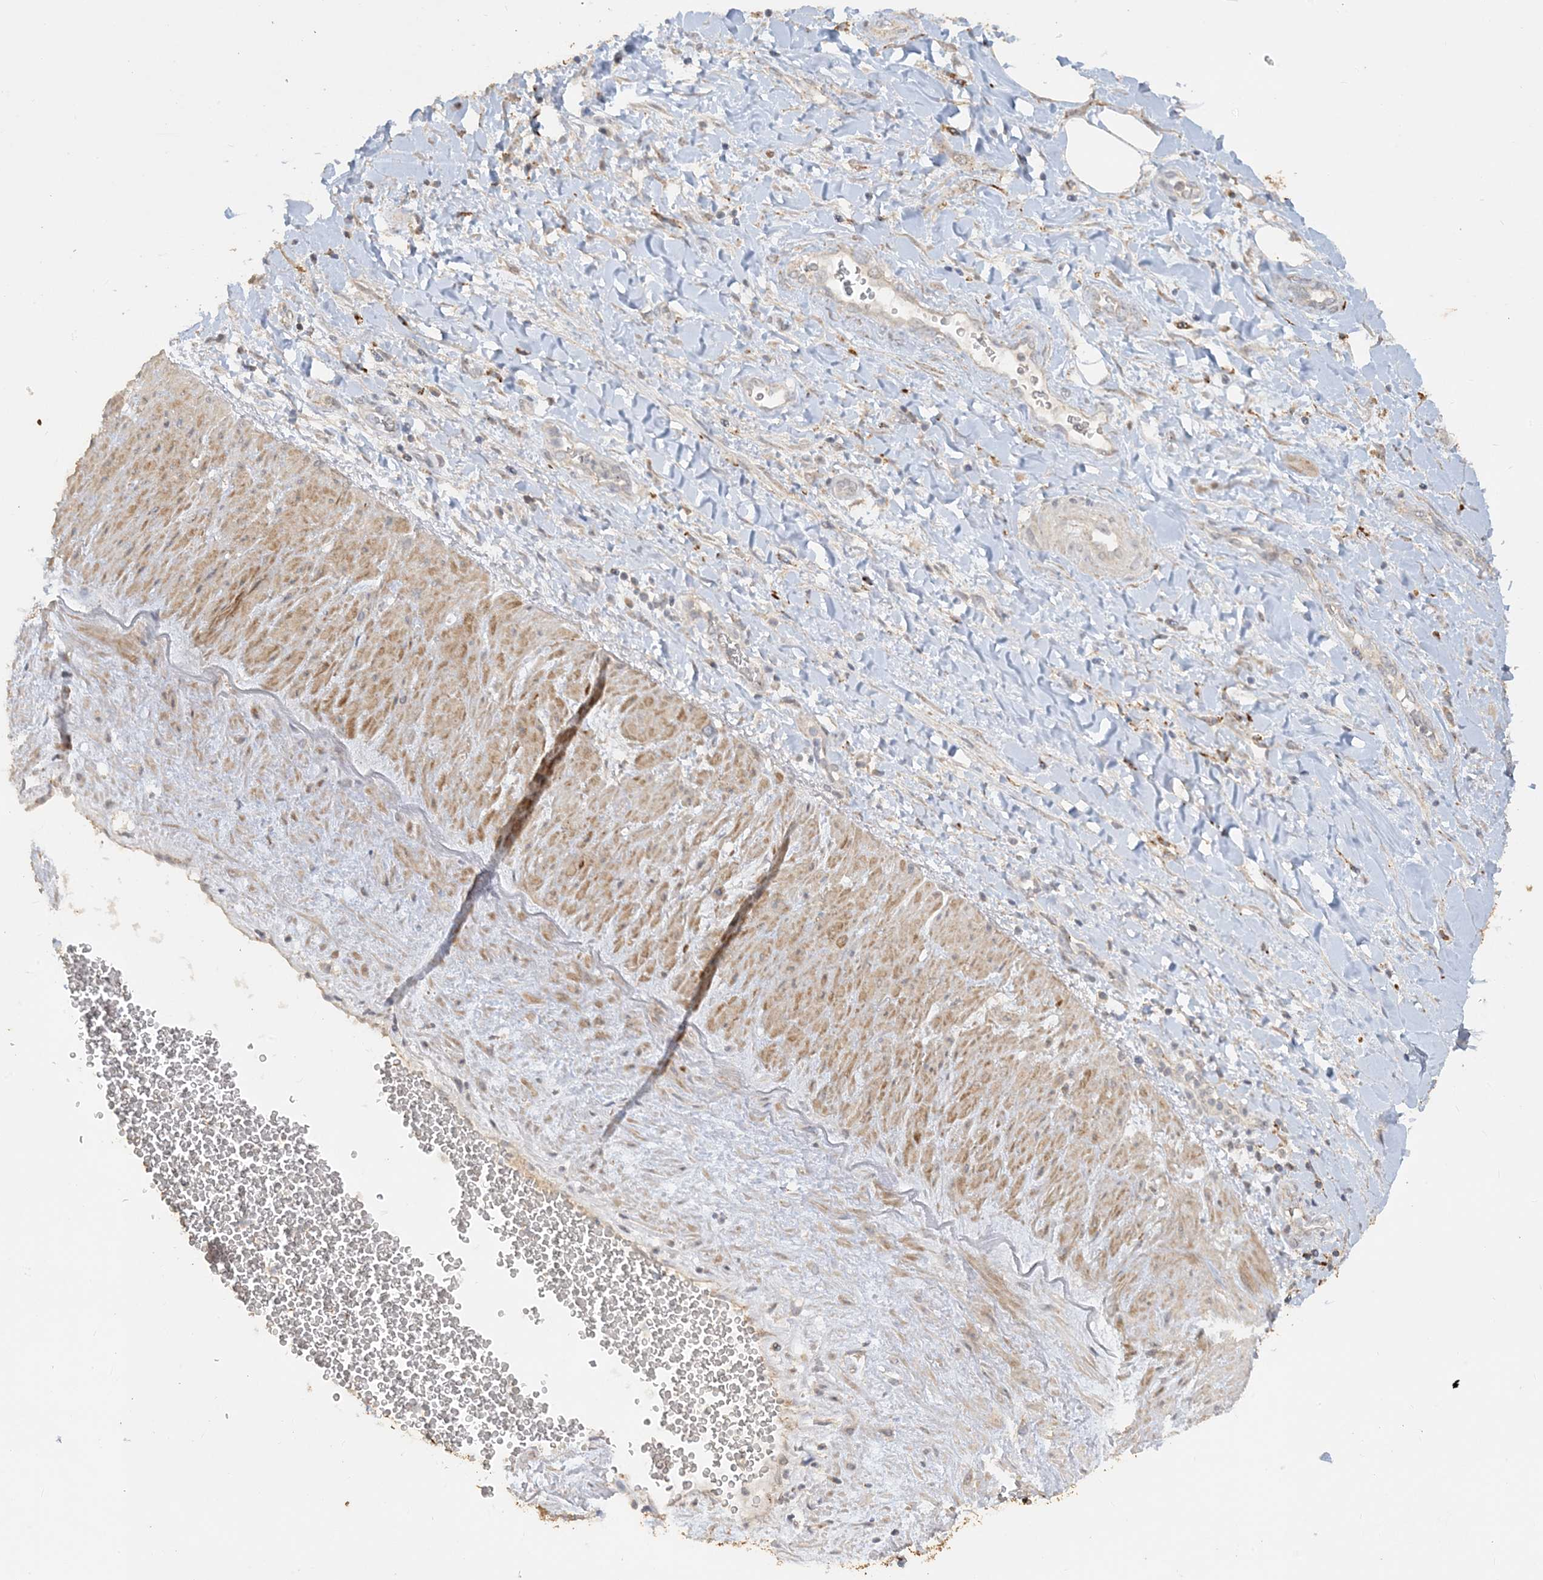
{"staining": {"intensity": "moderate", "quantity": ">75%", "location": "cytoplasmic/membranous"}, "tissue": "soft tissue", "cell_type": "Chondrocytes", "image_type": "normal", "snomed": [{"axis": "morphology", "description": "Normal tissue, NOS"}, {"axis": "morphology", "description": "Adenocarcinoma, NOS"}, {"axis": "topography", "description": "Pancreas"}, {"axis": "topography", "description": "Peripheral nerve tissue"}], "caption": "Protein staining reveals moderate cytoplasmic/membranous staining in approximately >75% of chondrocytes in unremarkable soft tissue. (DAB (3,3'-diaminobenzidine) = brown stain, brightfield microscopy at high magnification).", "gene": "SFMBT2", "patient": {"sex": "male", "age": 59}}